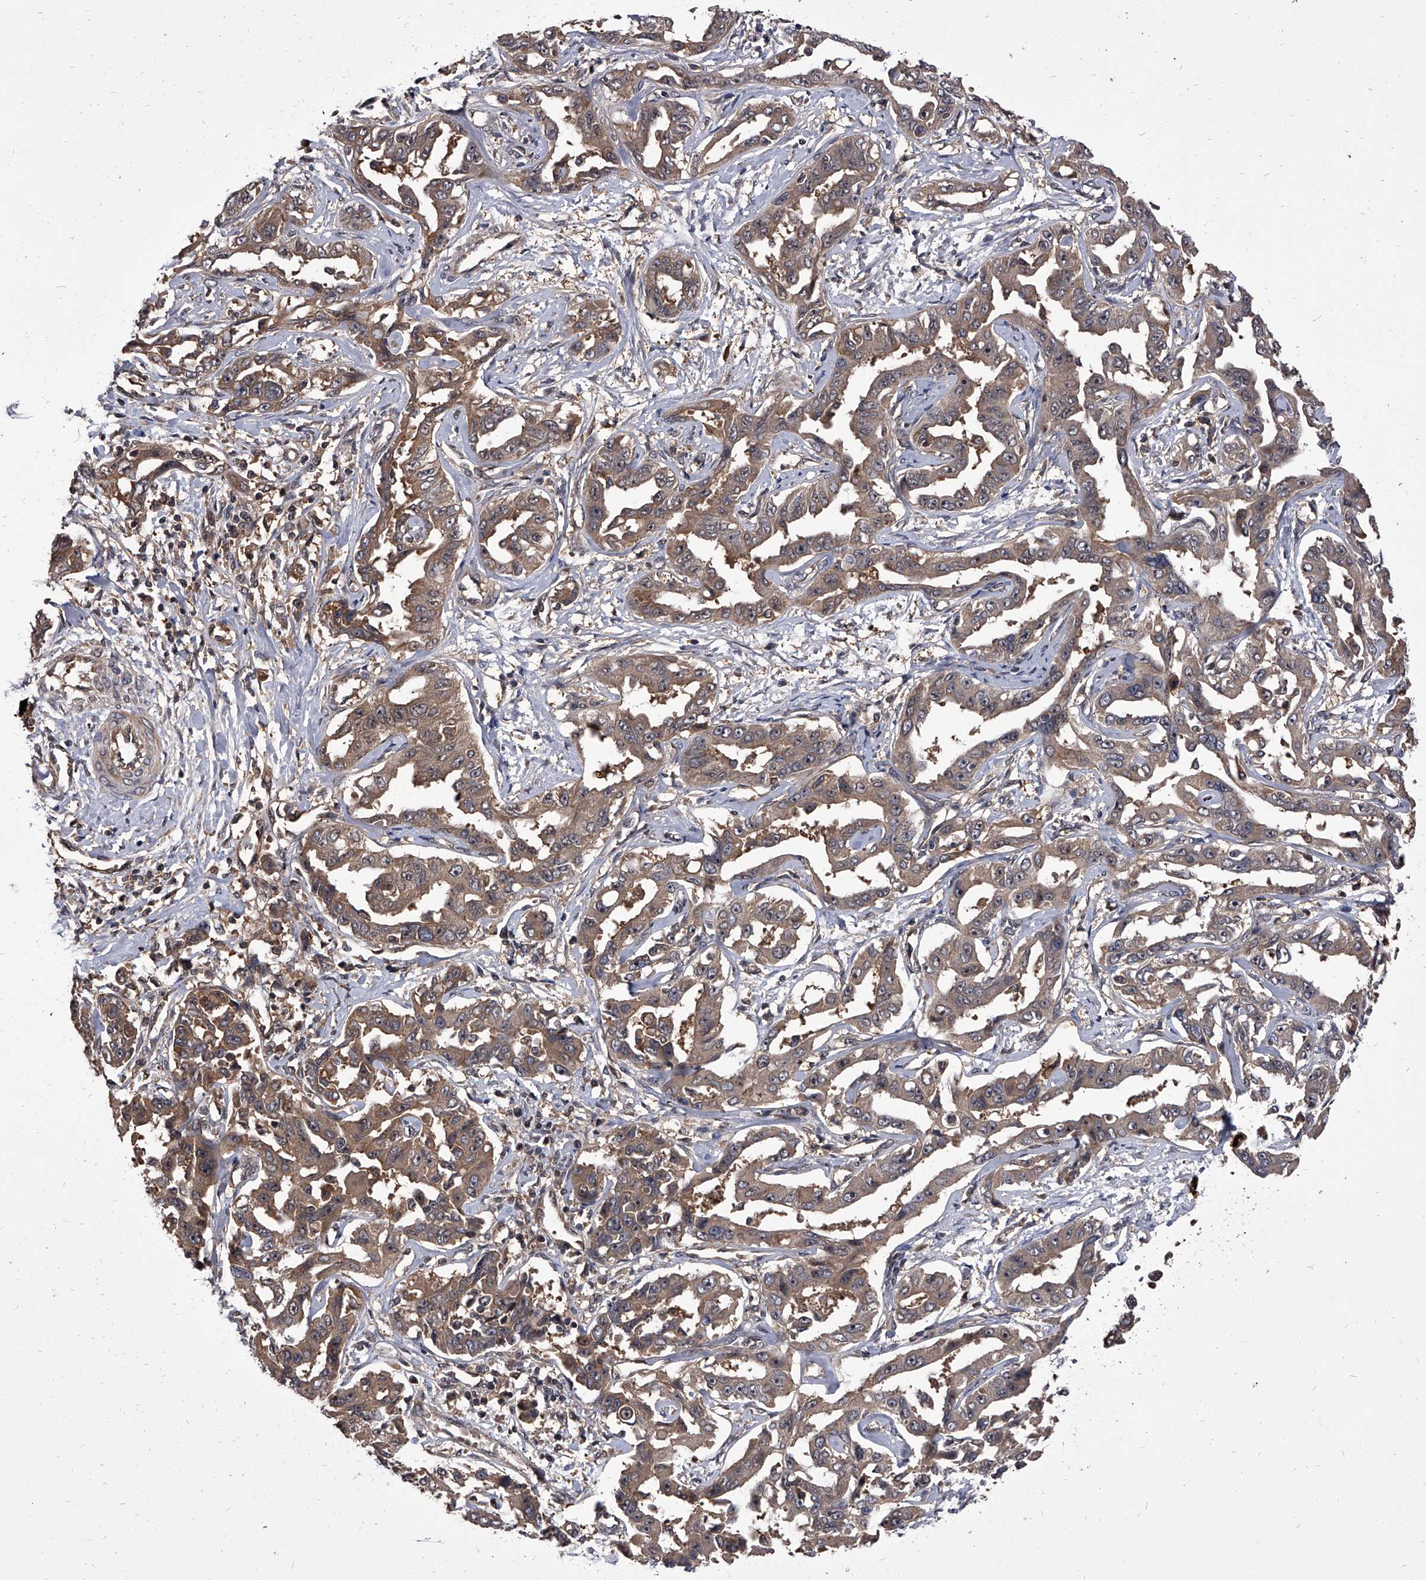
{"staining": {"intensity": "weak", "quantity": ">75%", "location": "cytoplasmic/membranous"}, "tissue": "liver cancer", "cell_type": "Tumor cells", "image_type": "cancer", "snomed": [{"axis": "morphology", "description": "Cholangiocarcinoma"}, {"axis": "topography", "description": "Liver"}], "caption": "DAB (3,3'-diaminobenzidine) immunohistochemical staining of human cholangiocarcinoma (liver) exhibits weak cytoplasmic/membranous protein positivity in about >75% of tumor cells. The protein of interest is shown in brown color, while the nuclei are stained blue.", "gene": "SLC18B1", "patient": {"sex": "male", "age": 59}}